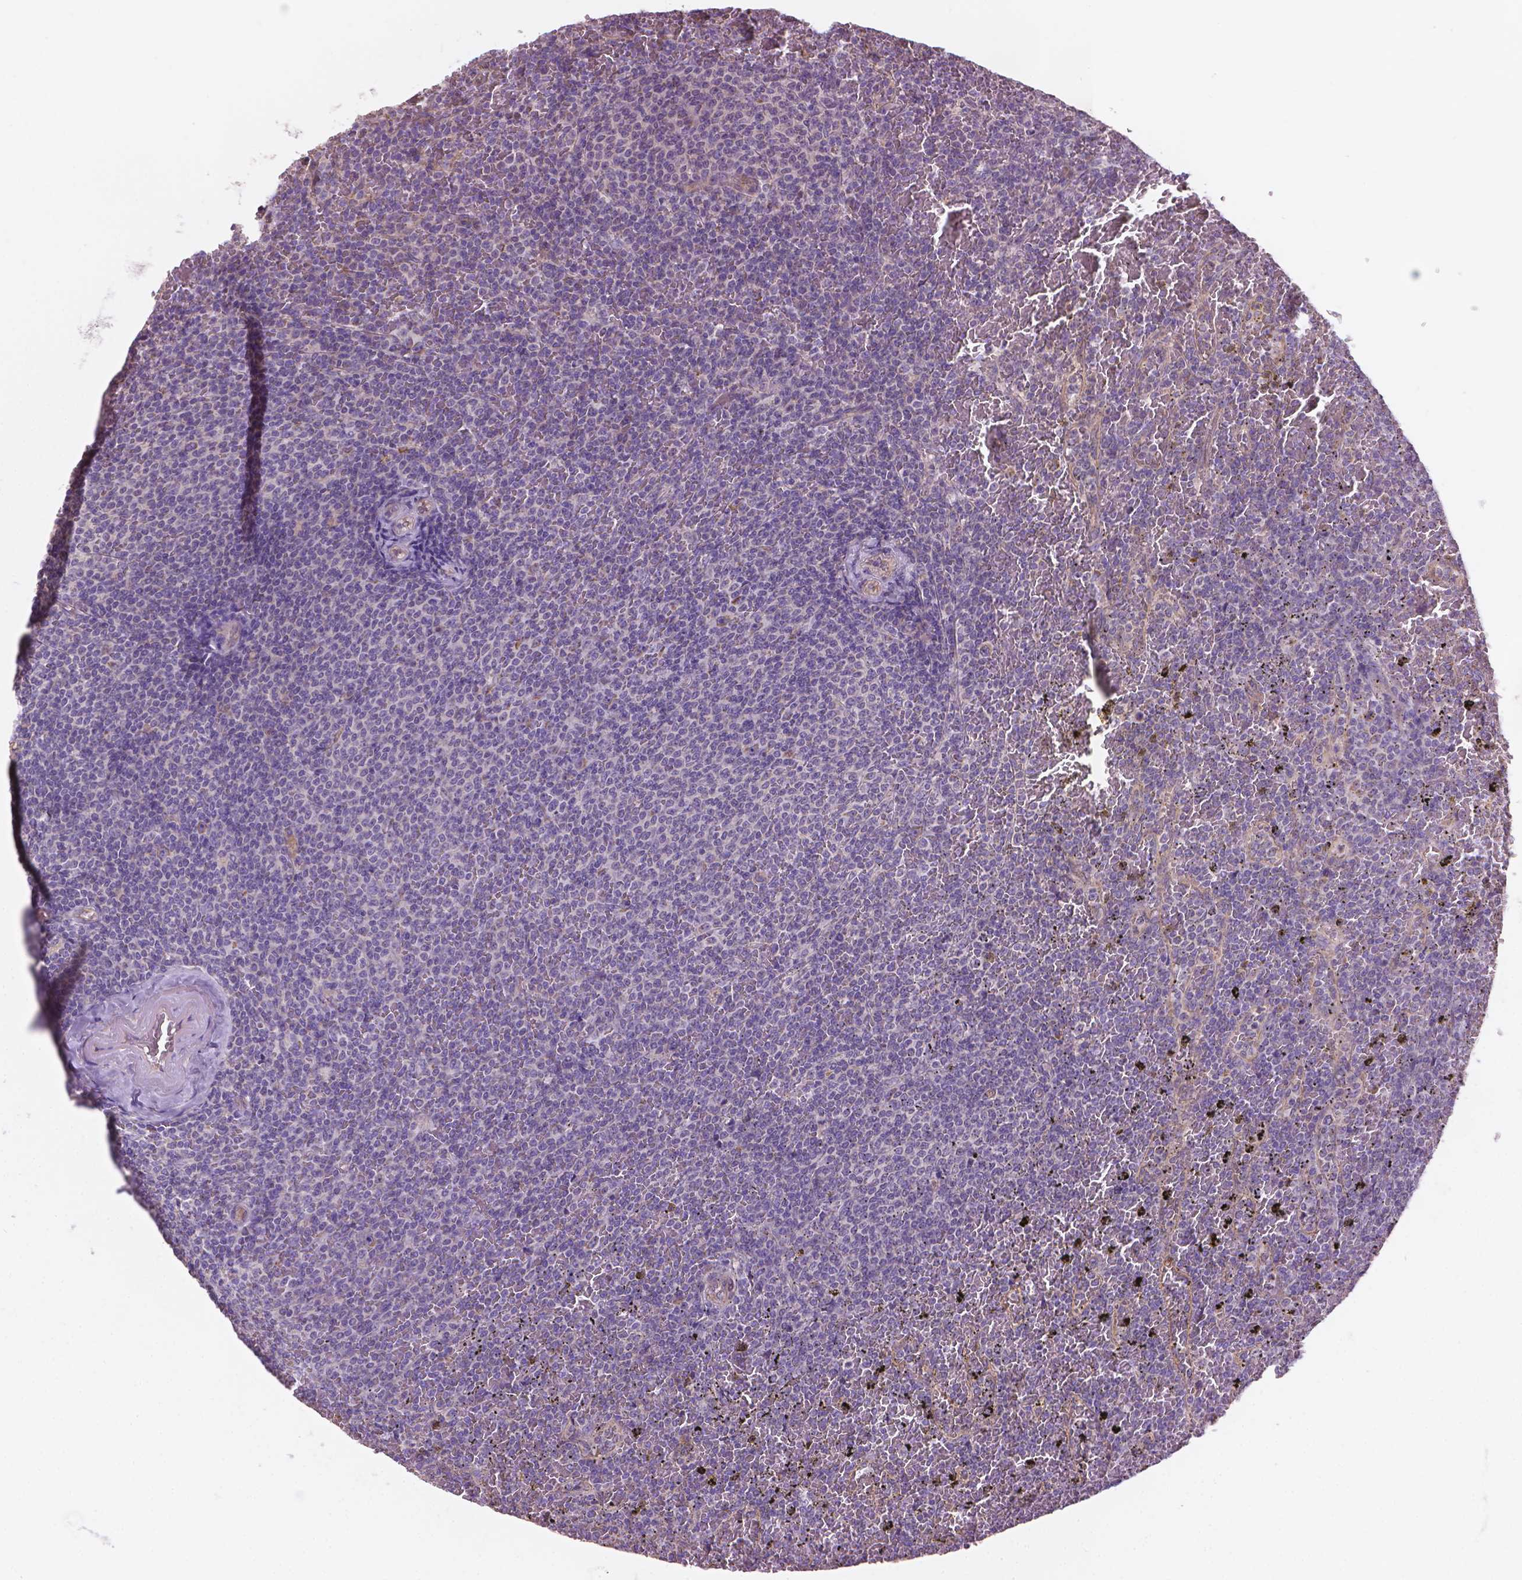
{"staining": {"intensity": "negative", "quantity": "none", "location": "none"}, "tissue": "lymphoma", "cell_type": "Tumor cells", "image_type": "cancer", "snomed": [{"axis": "morphology", "description": "Malignant lymphoma, non-Hodgkin's type, Low grade"}, {"axis": "topography", "description": "Spleen"}], "caption": "Immunohistochemistry (IHC) image of neoplastic tissue: human lymphoma stained with DAB (3,3'-diaminobenzidine) demonstrates no significant protein positivity in tumor cells.", "gene": "TTC29", "patient": {"sex": "female", "age": 77}}